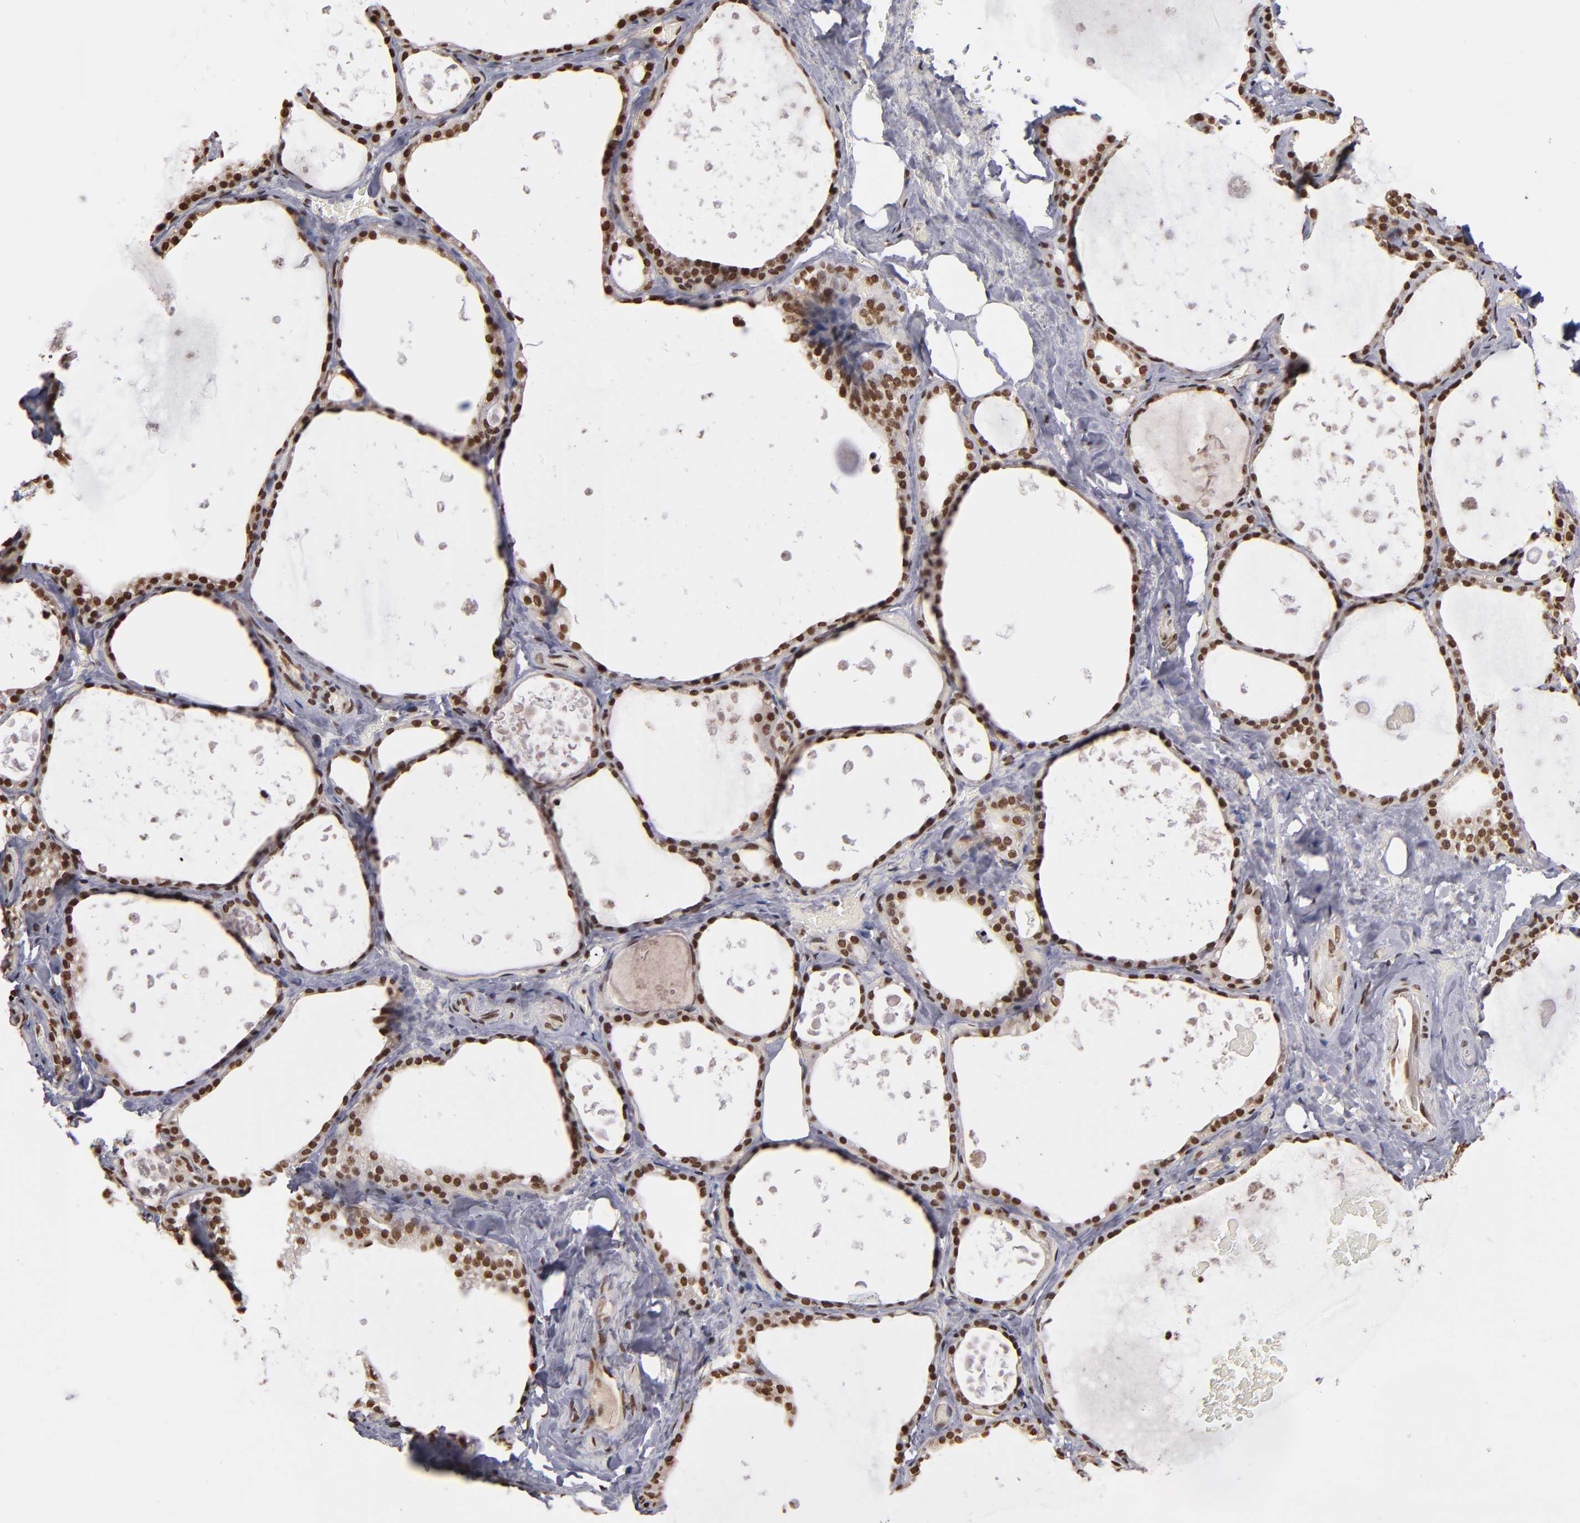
{"staining": {"intensity": "moderate", "quantity": ">75%", "location": "nuclear"}, "tissue": "thyroid gland", "cell_type": "Glandular cells", "image_type": "normal", "snomed": [{"axis": "morphology", "description": "Normal tissue, NOS"}, {"axis": "topography", "description": "Thyroid gland"}], "caption": "Unremarkable thyroid gland displays moderate nuclear expression in about >75% of glandular cells, visualized by immunohistochemistry. The staining is performed using DAB (3,3'-diaminobenzidine) brown chromogen to label protein expression. The nuclei are counter-stained blue using hematoxylin.", "gene": "ABL2", "patient": {"sex": "male", "age": 61}}